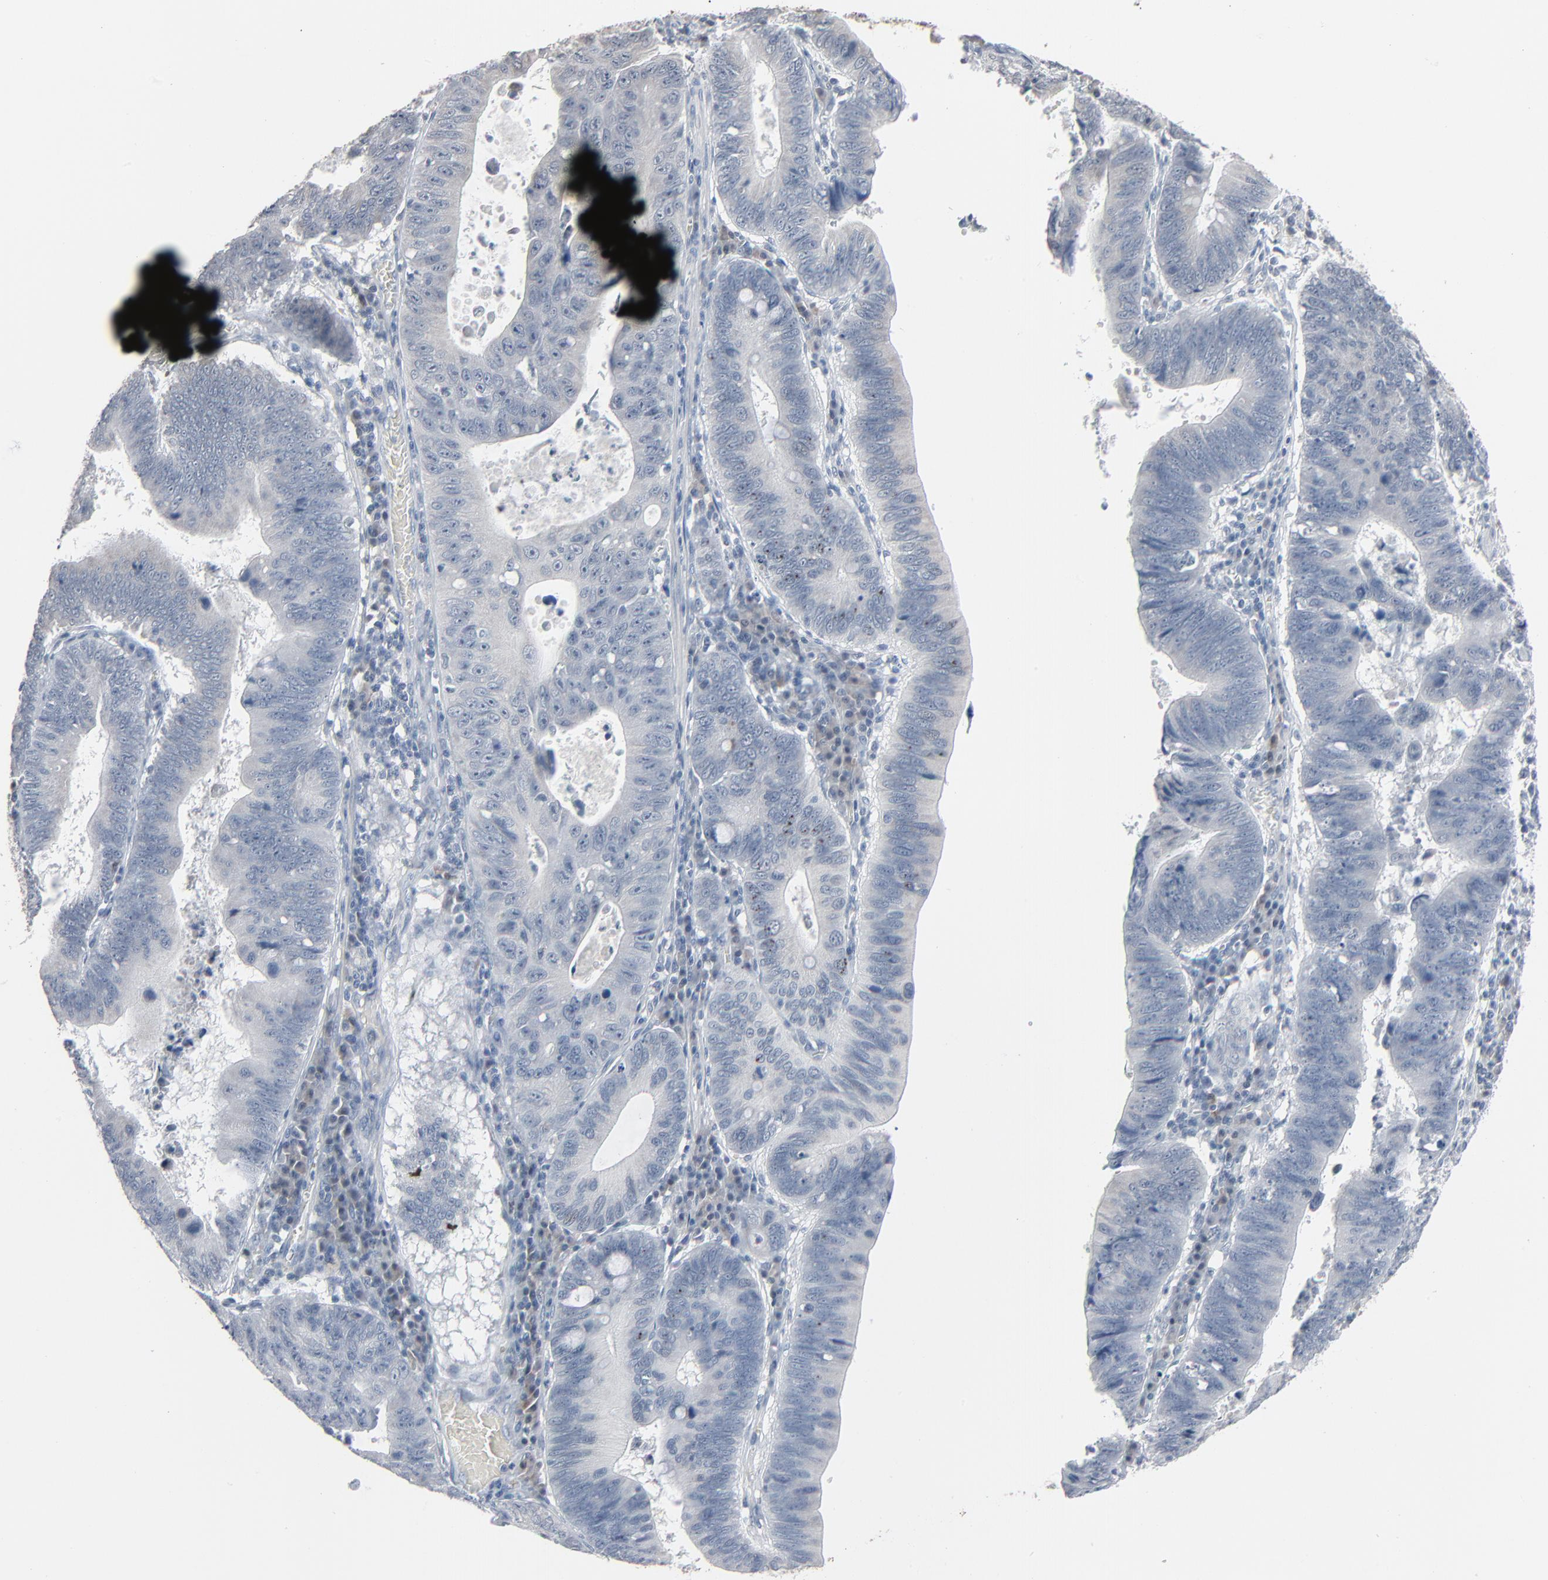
{"staining": {"intensity": "negative", "quantity": "none", "location": "none"}, "tissue": "stomach cancer", "cell_type": "Tumor cells", "image_type": "cancer", "snomed": [{"axis": "morphology", "description": "Adenocarcinoma, NOS"}, {"axis": "topography", "description": "Stomach"}], "caption": "An immunohistochemistry photomicrograph of stomach cancer is shown. There is no staining in tumor cells of stomach cancer.", "gene": "SAGE1", "patient": {"sex": "male", "age": 59}}